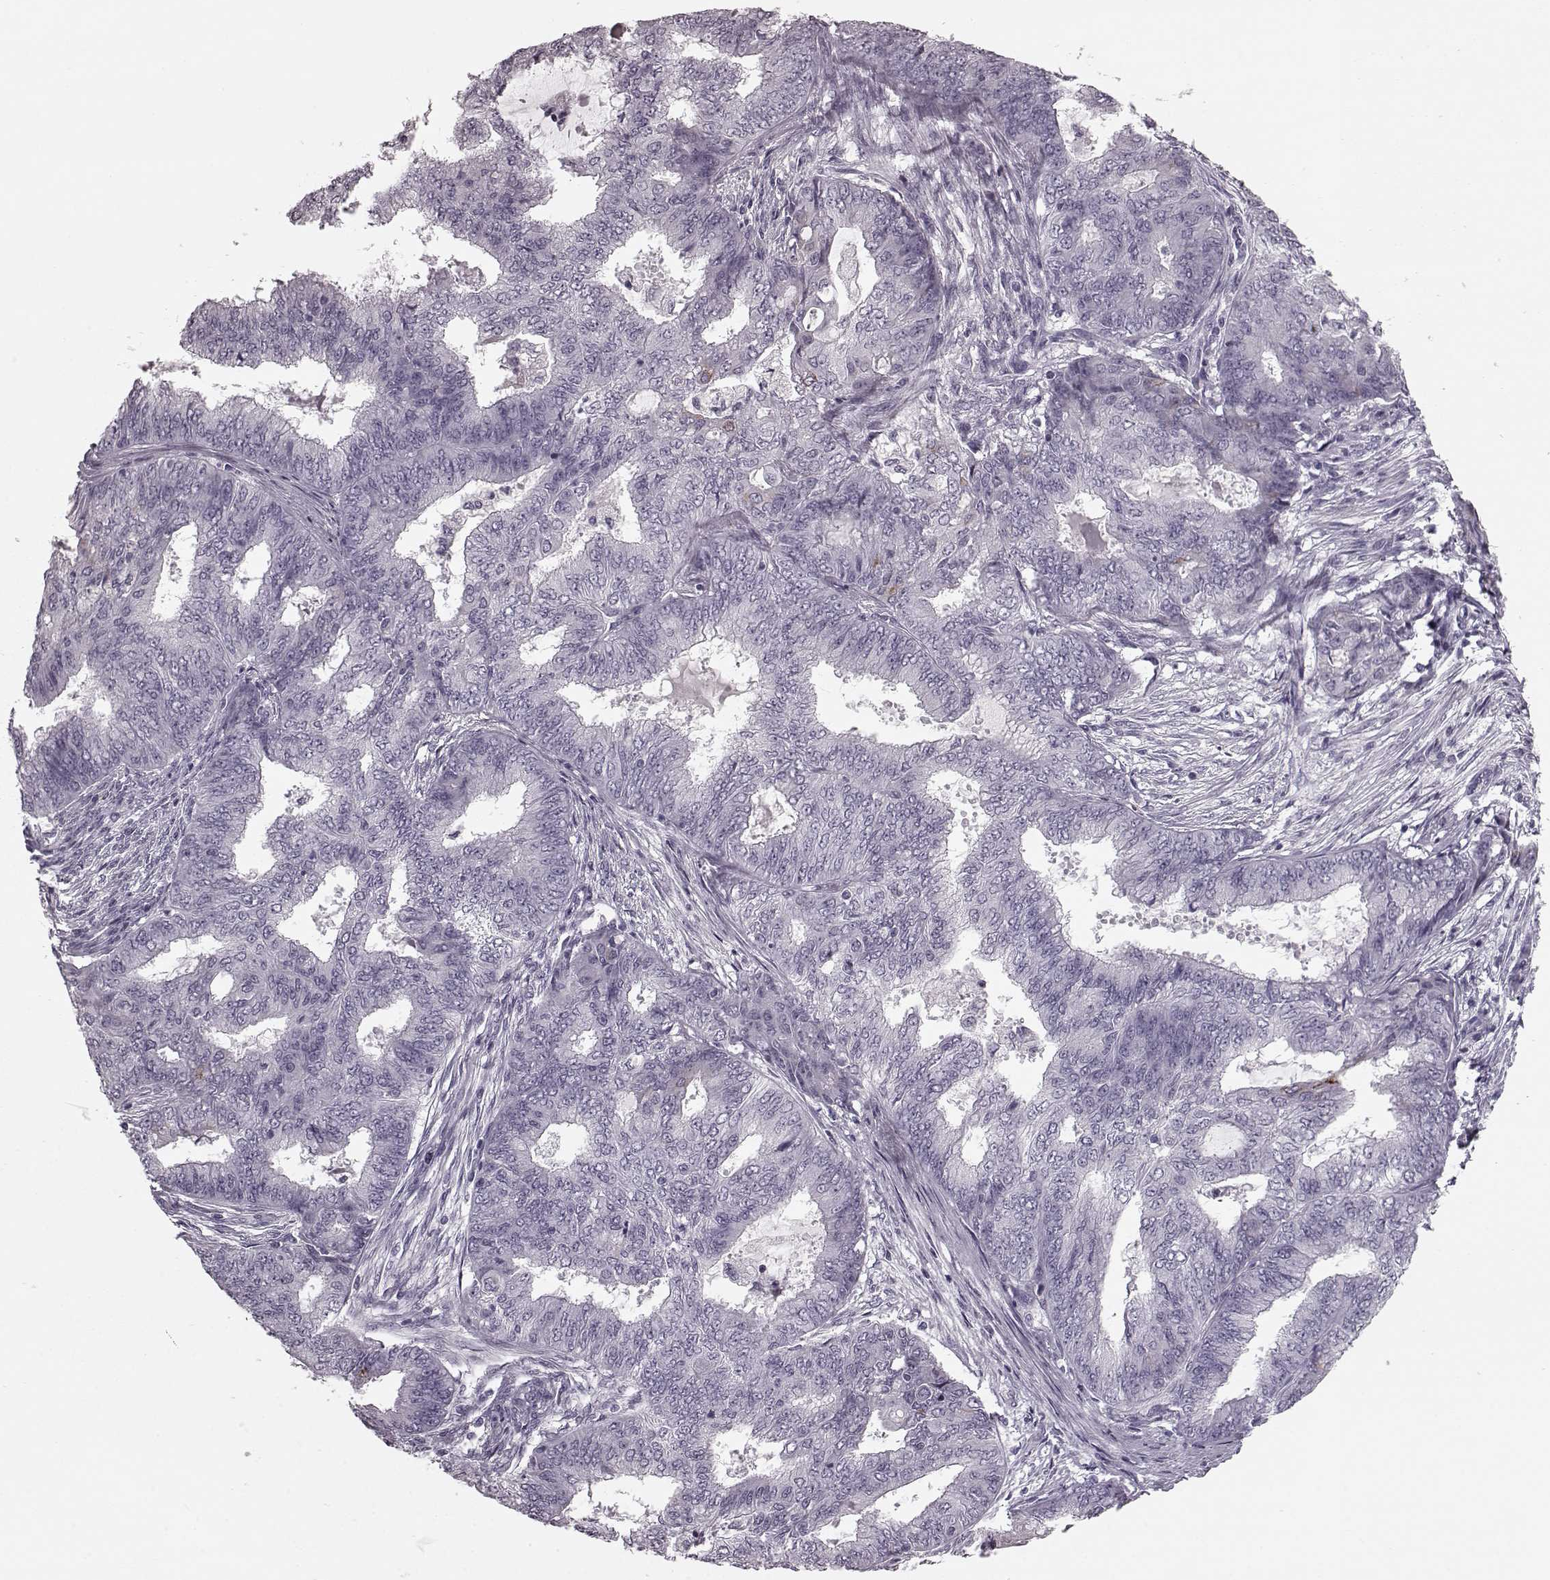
{"staining": {"intensity": "negative", "quantity": "none", "location": "none"}, "tissue": "endometrial cancer", "cell_type": "Tumor cells", "image_type": "cancer", "snomed": [{"axis": "morphology", "description": "Adenocarcinoma, NOS"}, {"axis": "topography", "description": "Endometrium"}], "caption": "IHC of endometrial adenocarcinoma exhibits no expression in tumor cells. Nuclei are stained in blue.", "gene": "CST7", "patient": {"sex": "female", "age": 62}}